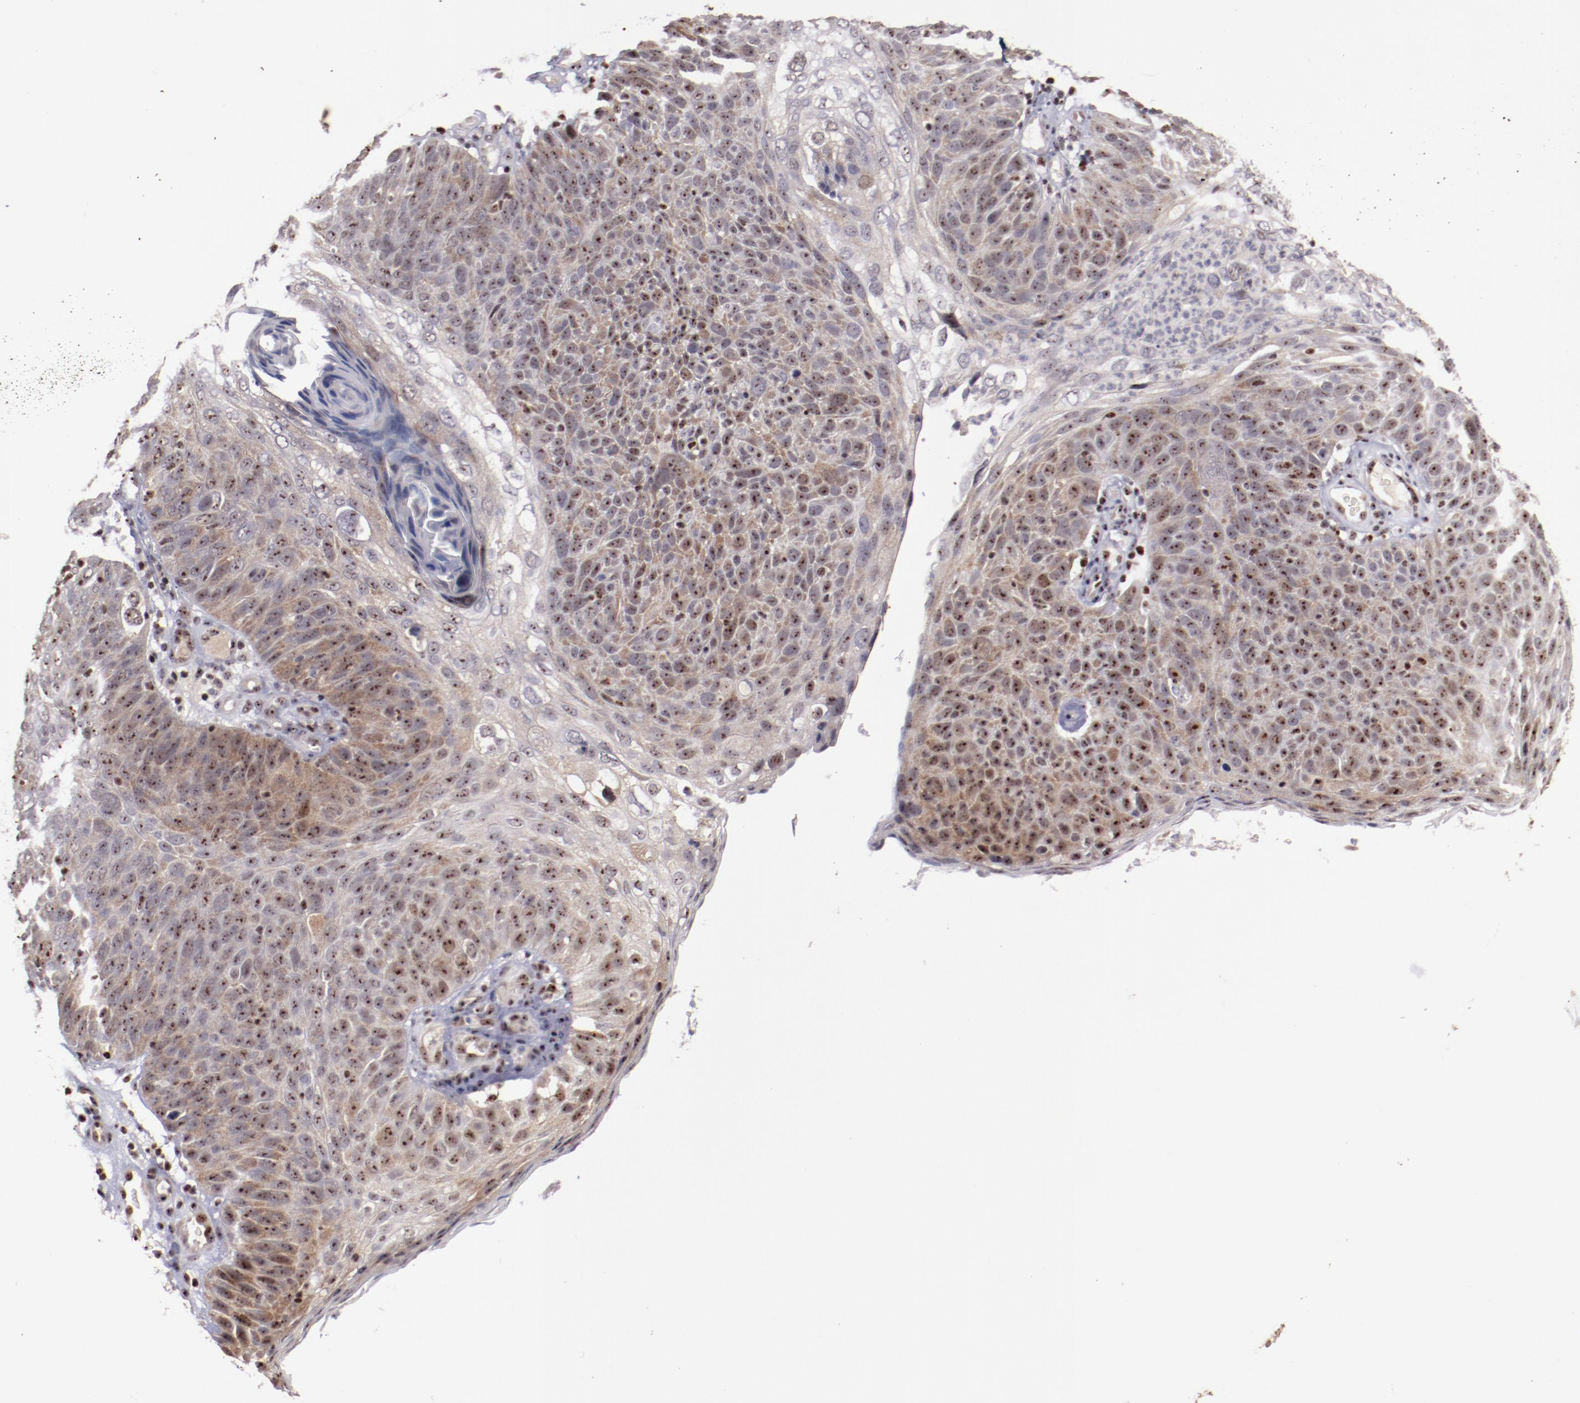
{"staining": {"intensity": "moderate", "quantity": "25%-75%", "location": "cytoplasmic/membranous,nuclear"}, "tissue": "skin cancer", "cell_type": "Tumor cells", "image_type": "cancer", "snomed": [{"axis": "morphology", "description": "Squamous cell carcinoma, NOS"}, {"axis": "topography", "description": "Skin"}], "caption": "This image reveals immunohistochemistry (IHC) staining of human skin squamous cell carcinoma, with medium moderate cytoplasmic/membranous and nuclear staining in approximately 25%-75% of tumor cells.", "gene": "DDX24", "patient": {"sex": "male", "age": 87}}